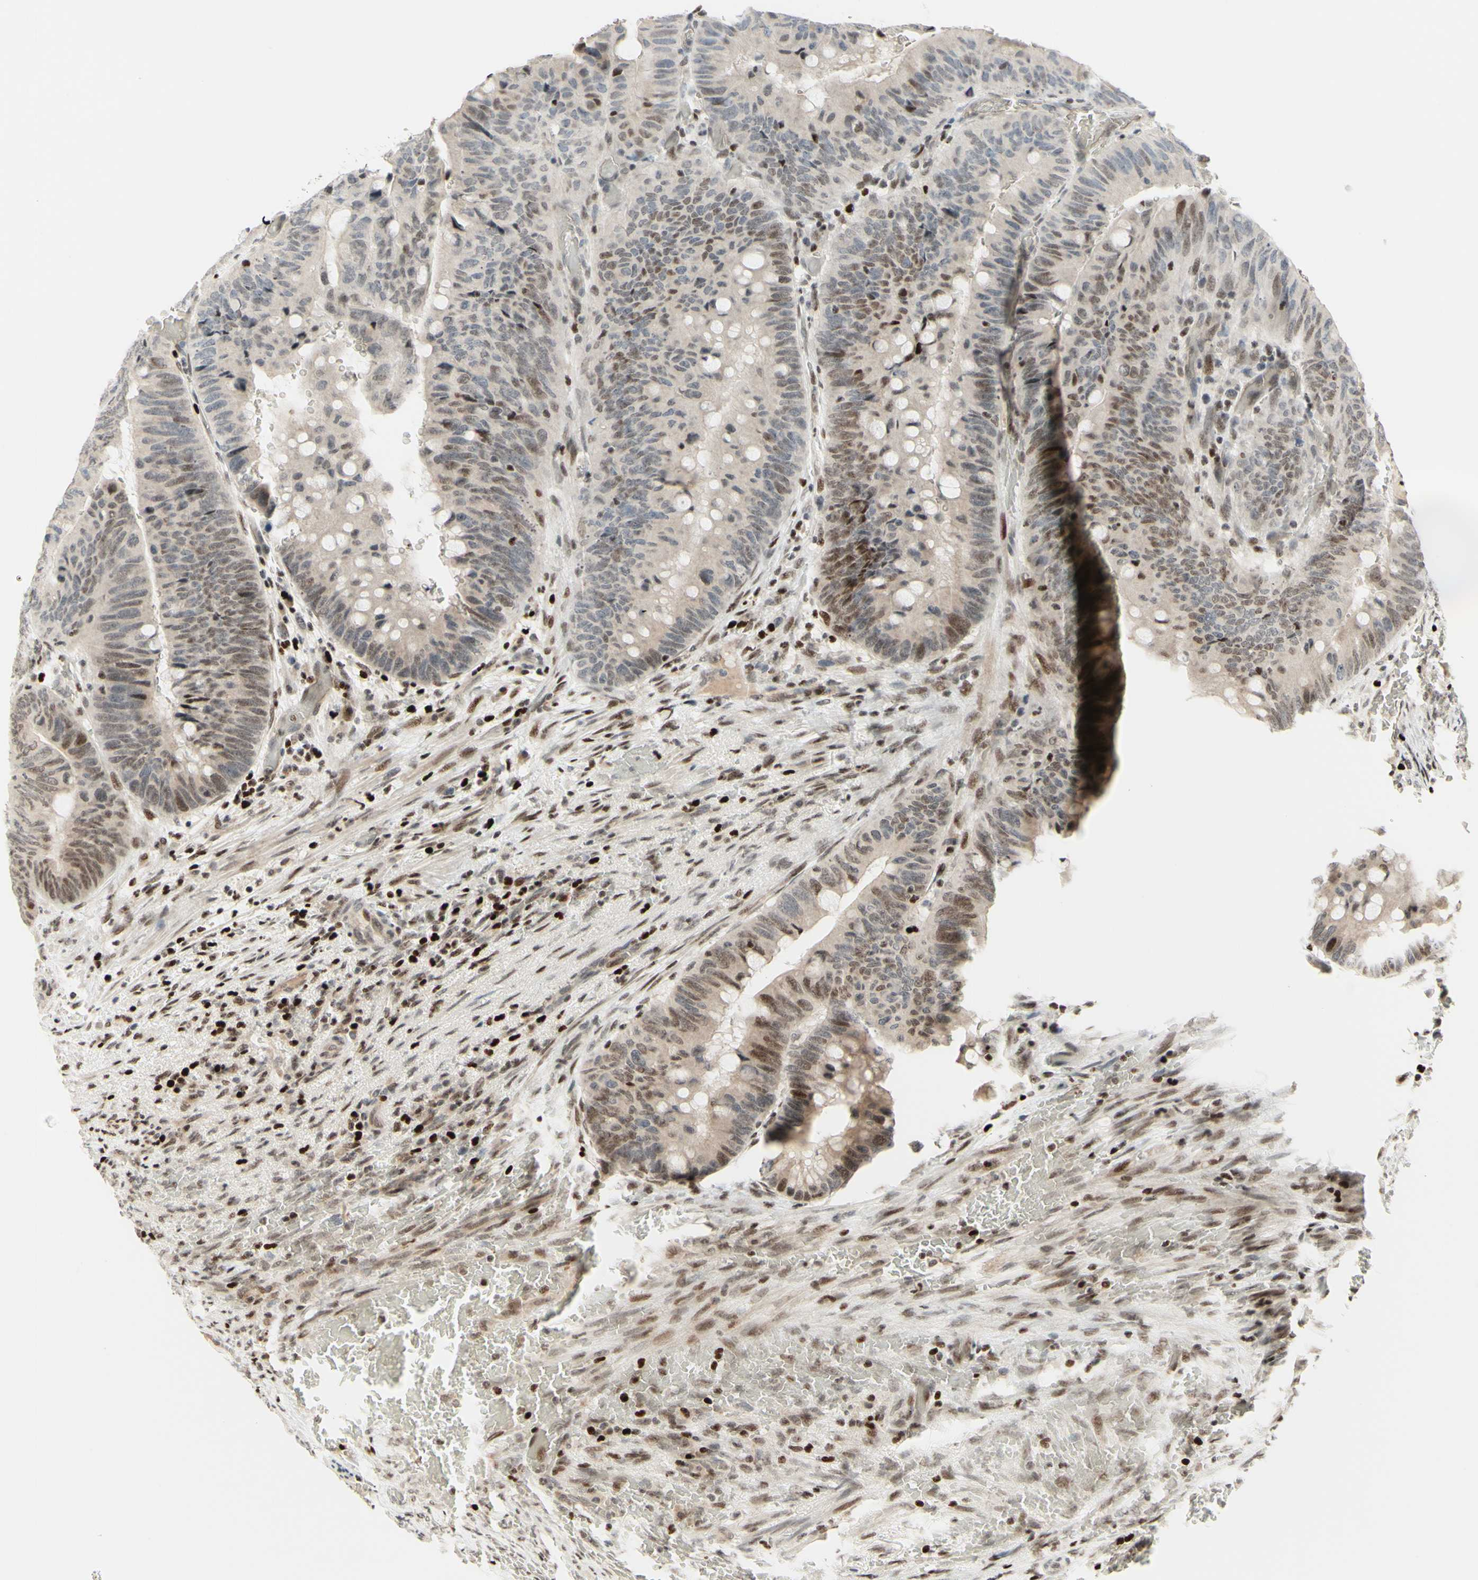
{"staining": {"intensity": "weak", "quantity": "25%-75%", "location": "cytoplasmic/membranous,nuclear"}, "tissue": "colorectal cancer", "cell_type": "Tumor cells", "image_type": "cancer", "snomed": [{"axis": "morphology", "description": "Normal tissue, NOS"}, {"axis": "morphology", "description": "Adenocarcinoma, NOS"}, {"axis": "topography", "description": "Rectum"}, {"axis": "topography", "description": "Peripheral nerve tissue"}], "caption": "Immunohistochemistry (IHC) micrograph of human colorectal adenocarcinoma stained for a protein (brown), which demonstrates low levels of weak cytoplasmic/membranous and nuclear staining in about 25%-75% of tumor cells.", "gene": "CDKL5", "patient": {"sex": "male", "age": 92}}